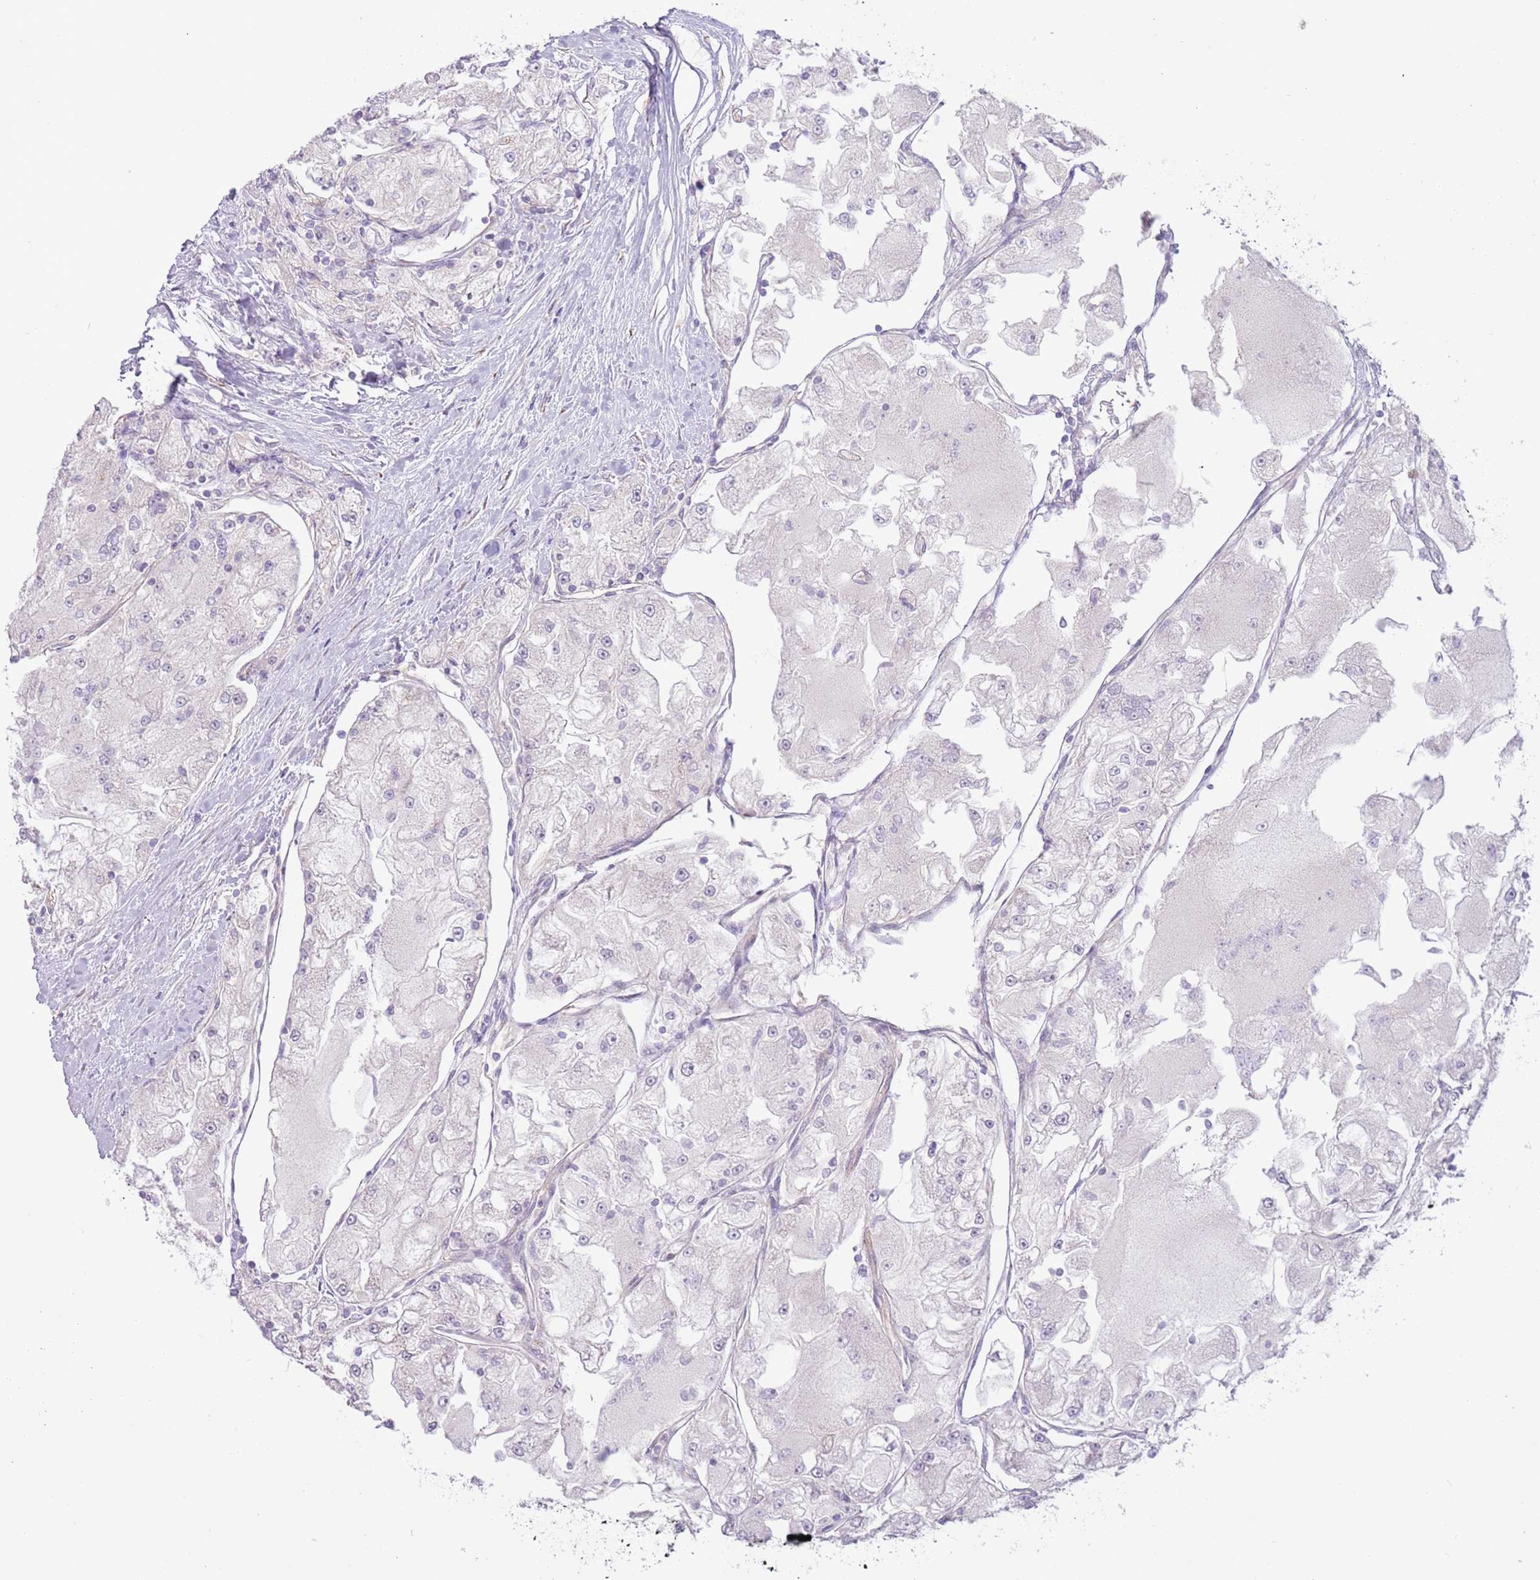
{"staining": {"intensity": "negative", "quantity": "none", "location": "none"}, "tissue": "renal cancer", "cell_type": "Tumor cells", "image_type": "cancer", "snomed": [{"axis": "morphology", "description": "Adenocarcinoma, NOS"}, {"axis": "topography", "description": "Kidney"}], "caption": "DAB (3,3'-diaminobenzidine) immunohistochemical staining of human renal cancer demonstrates no significant positivity in tumor cells.", "gene": "MRO", "patient": {"sex": "female", "age": 72}}